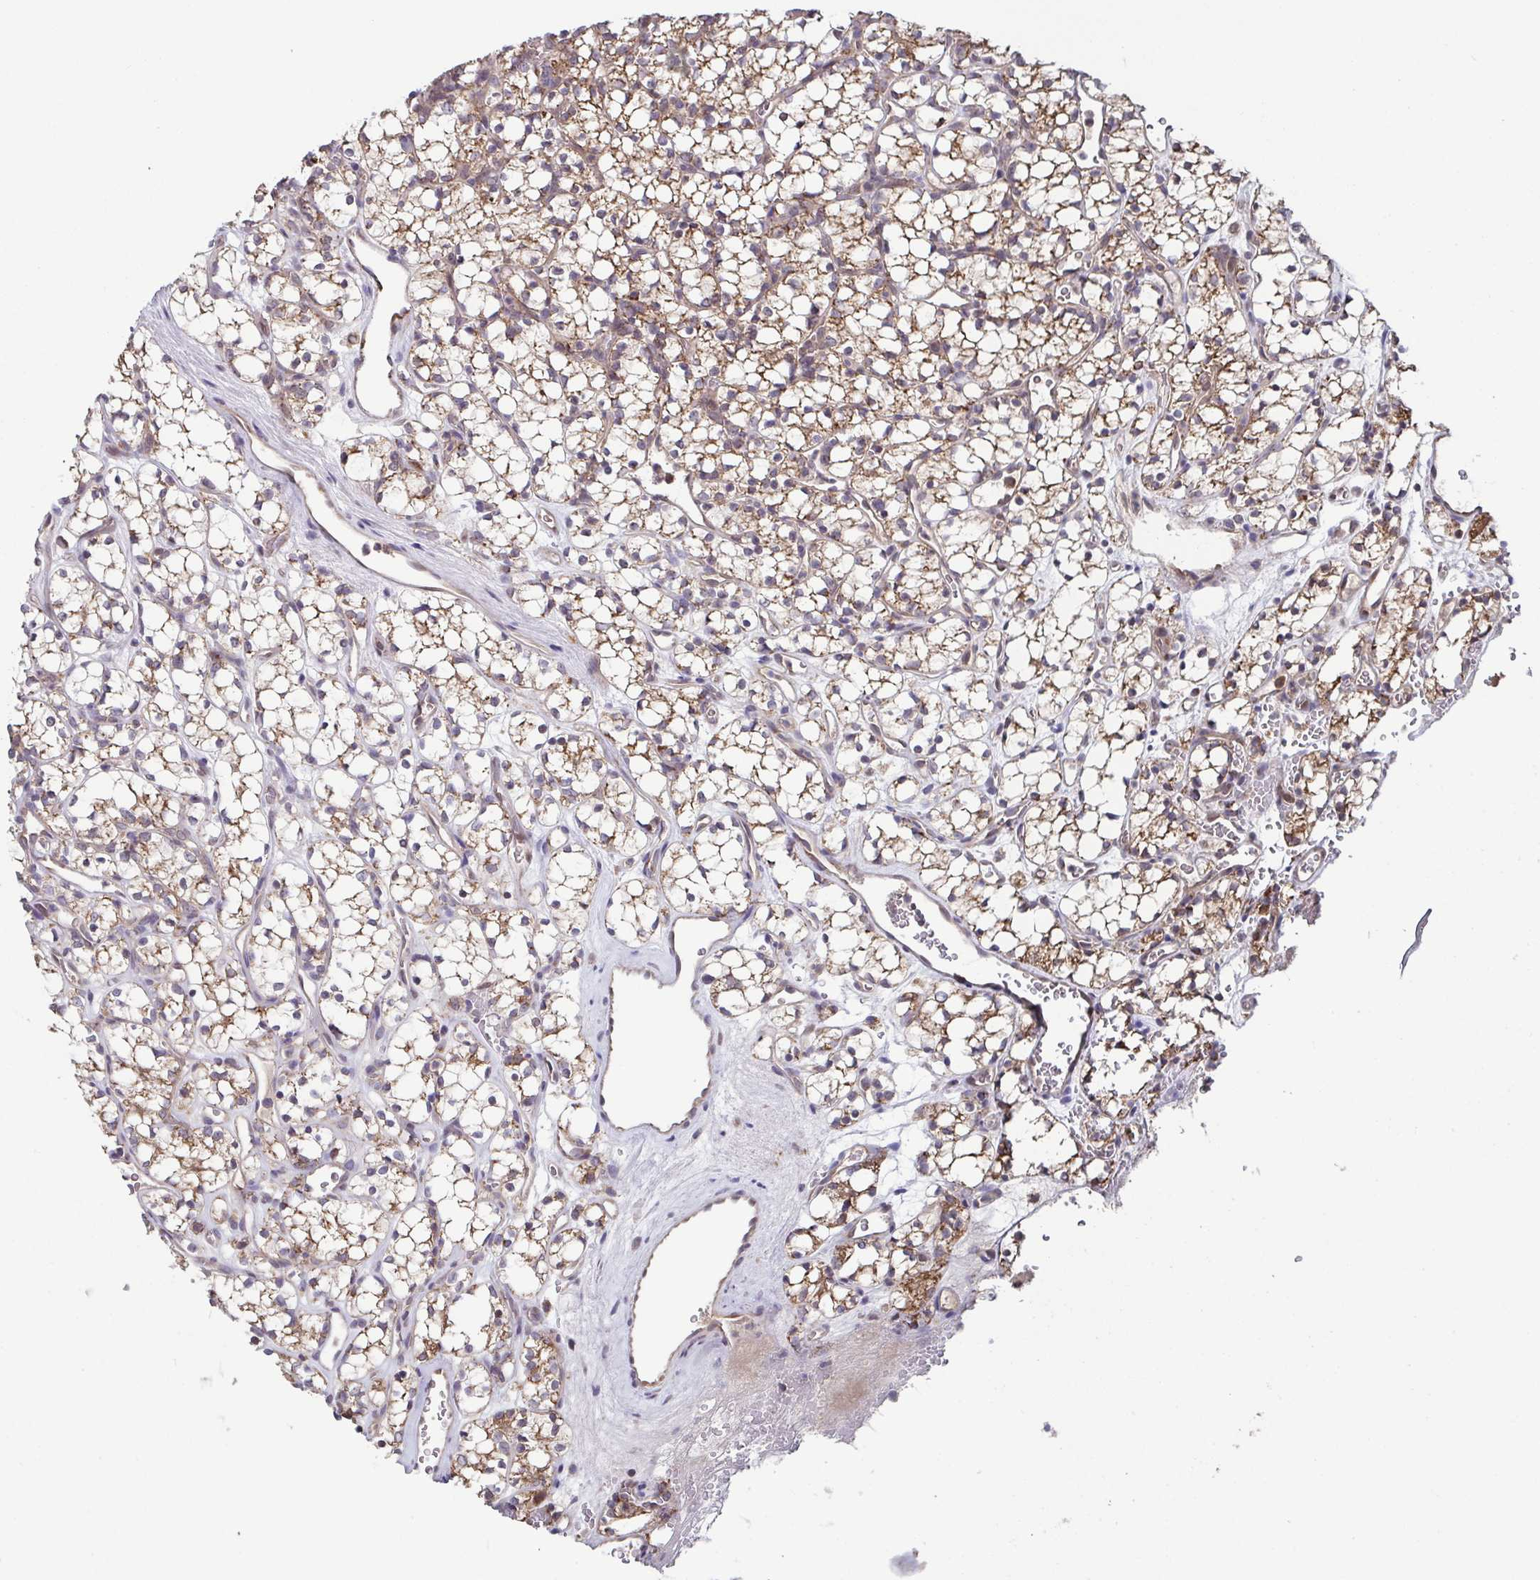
{"staining": {"intensity": "moderate", "quantity": ">75%", "location": "cytoplasmic/membranous"}, "tissue": "renal cancer", "cell_type": "Tumor cells", "image_type": "cancer", "snomed": [{"axis": "morphology", "description": "Adenocarcinoma, NOS"}, {"axis": "topography", "description": "Kidney"}], "caption": "Immunohistochemical staining of renal cancer displays medium levels of moderate cytoplasmic/membranous staining in about >75% of tumor cells.", "gene": "TTC19", "patient": {"sex": "female", "age": 69}}